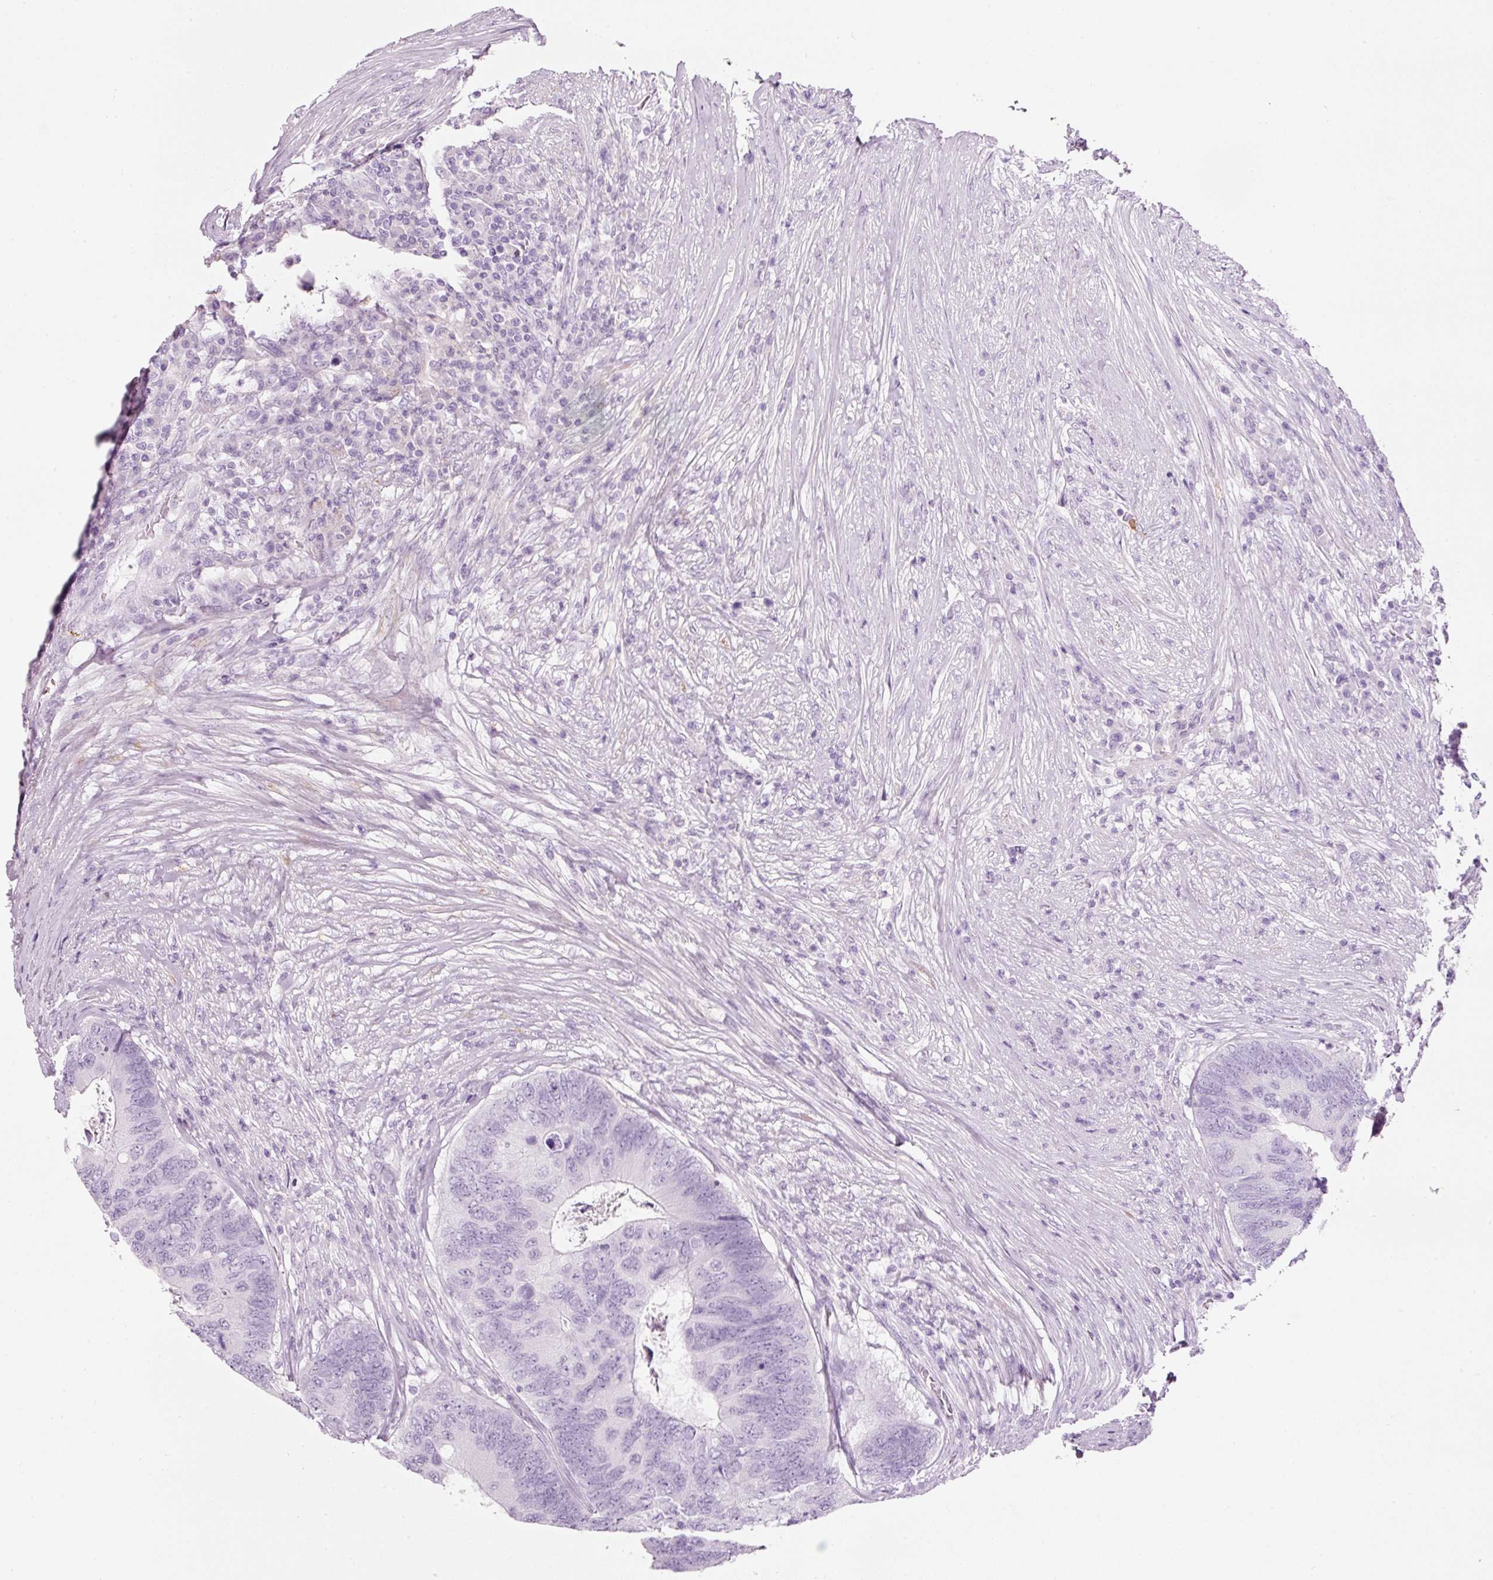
{"staining": {"intensity": "negative", "quantity": "none", "location": "none"}, "tissue": "colorectal cancer", "cell_type": "Tumor cells", "image_type": "cancer", "snomed": [{"axis": "morphology", "description": "Adenocarcinoma, NOS"}, {"axis": "topography", "description": "Colon"}], "caption": "Tumor cells are negative for protein expression in human colorectal adenocarcinoma.", "gene": "MFAP4", "patient": {"sex": "female", "age": 67}}